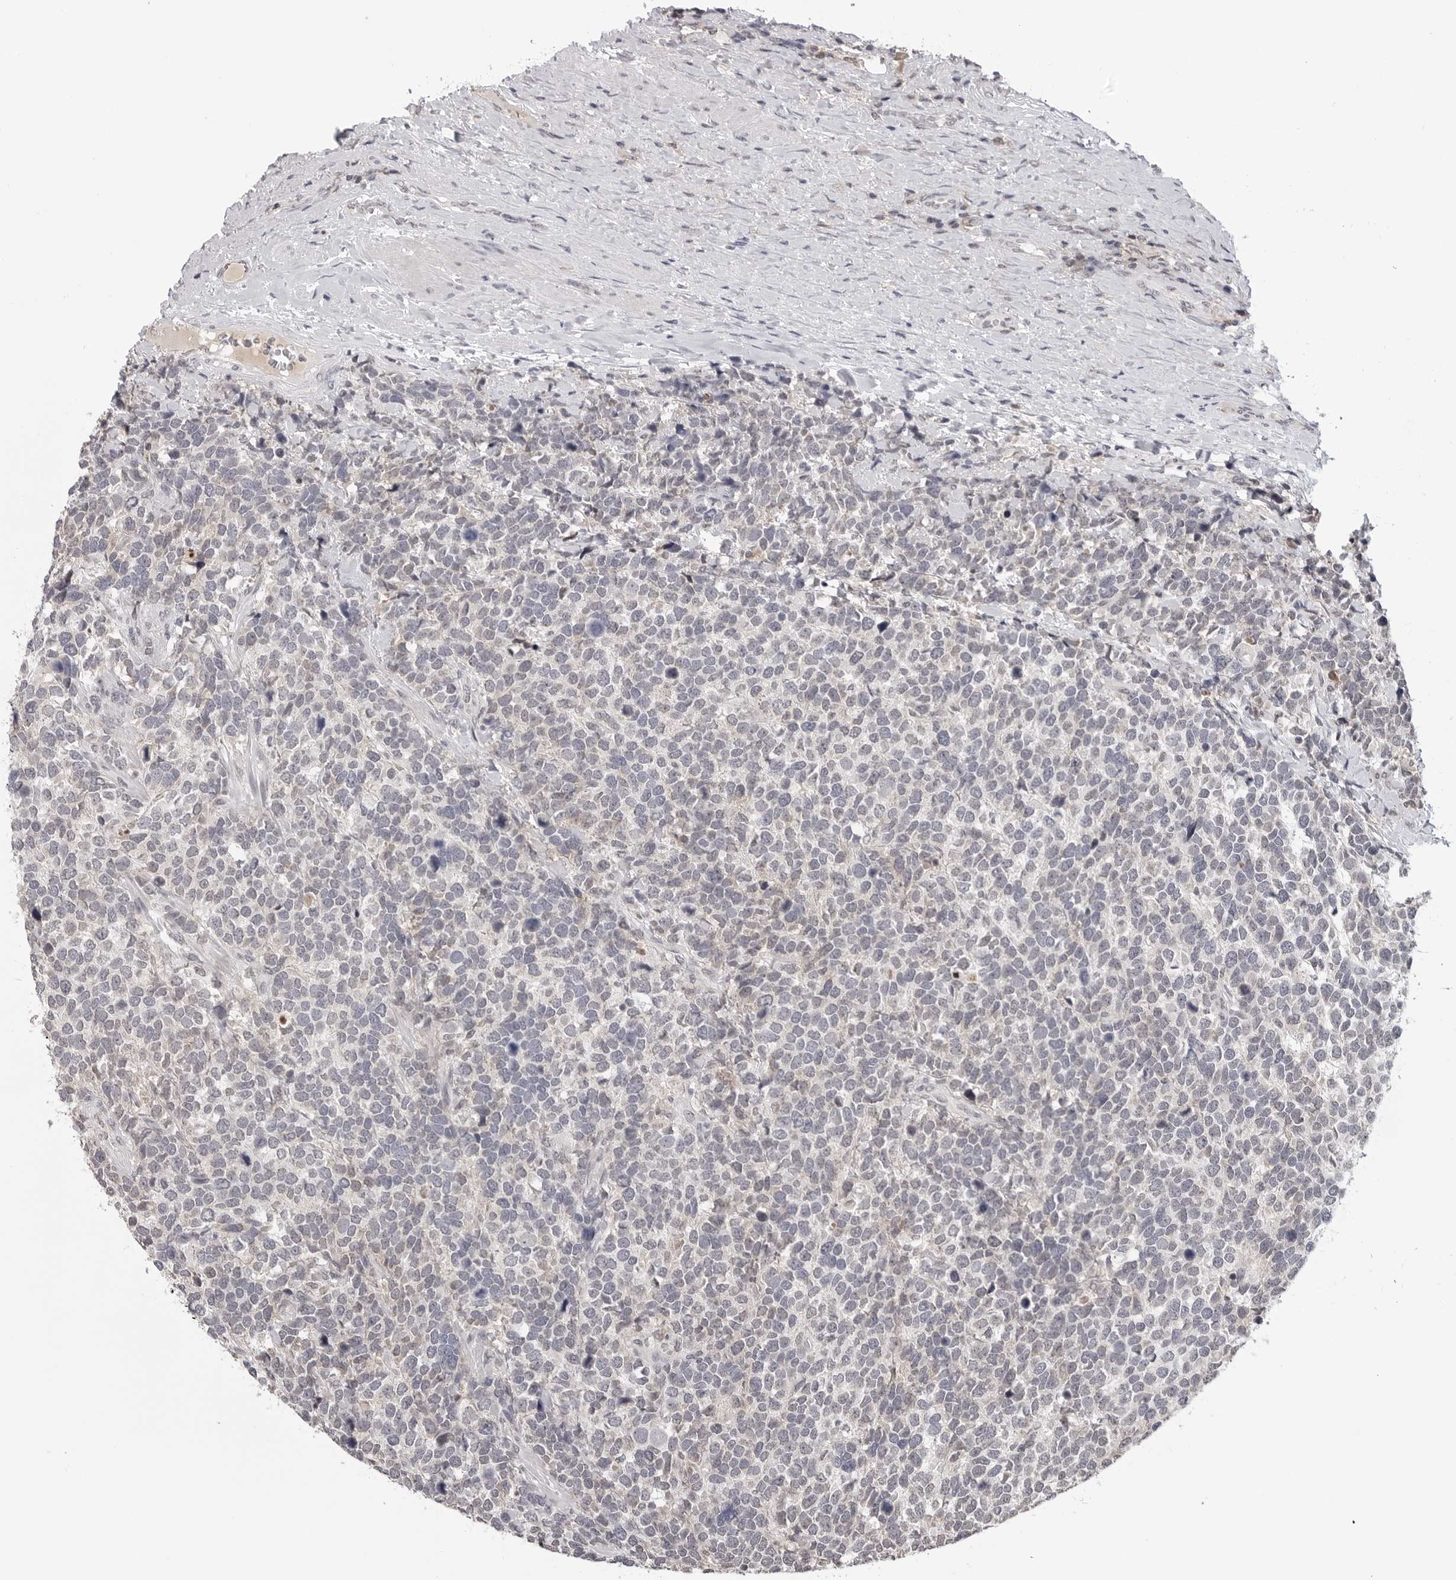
{"staining": {"intensity": "negative", "quantity": "none", "location": "none"}, "tissue": "urothelial cancer", "cell_type": "Tumor cells", "image_type": "cancer", "snomed": [{"axis": "morphology", "description": "Urothelial carcinoma, High grade"}, {"axis": "topography", "description": "Urinary bladder"}], "caption": "DAB (3,3'-diaminobenzidine) immunohistochemical staining of high-grade urothelial carcinoma demonstrates no significant expression in tumor cells.", "gene": "CDK20", "patient": {"sex": "female", "age": 82}}